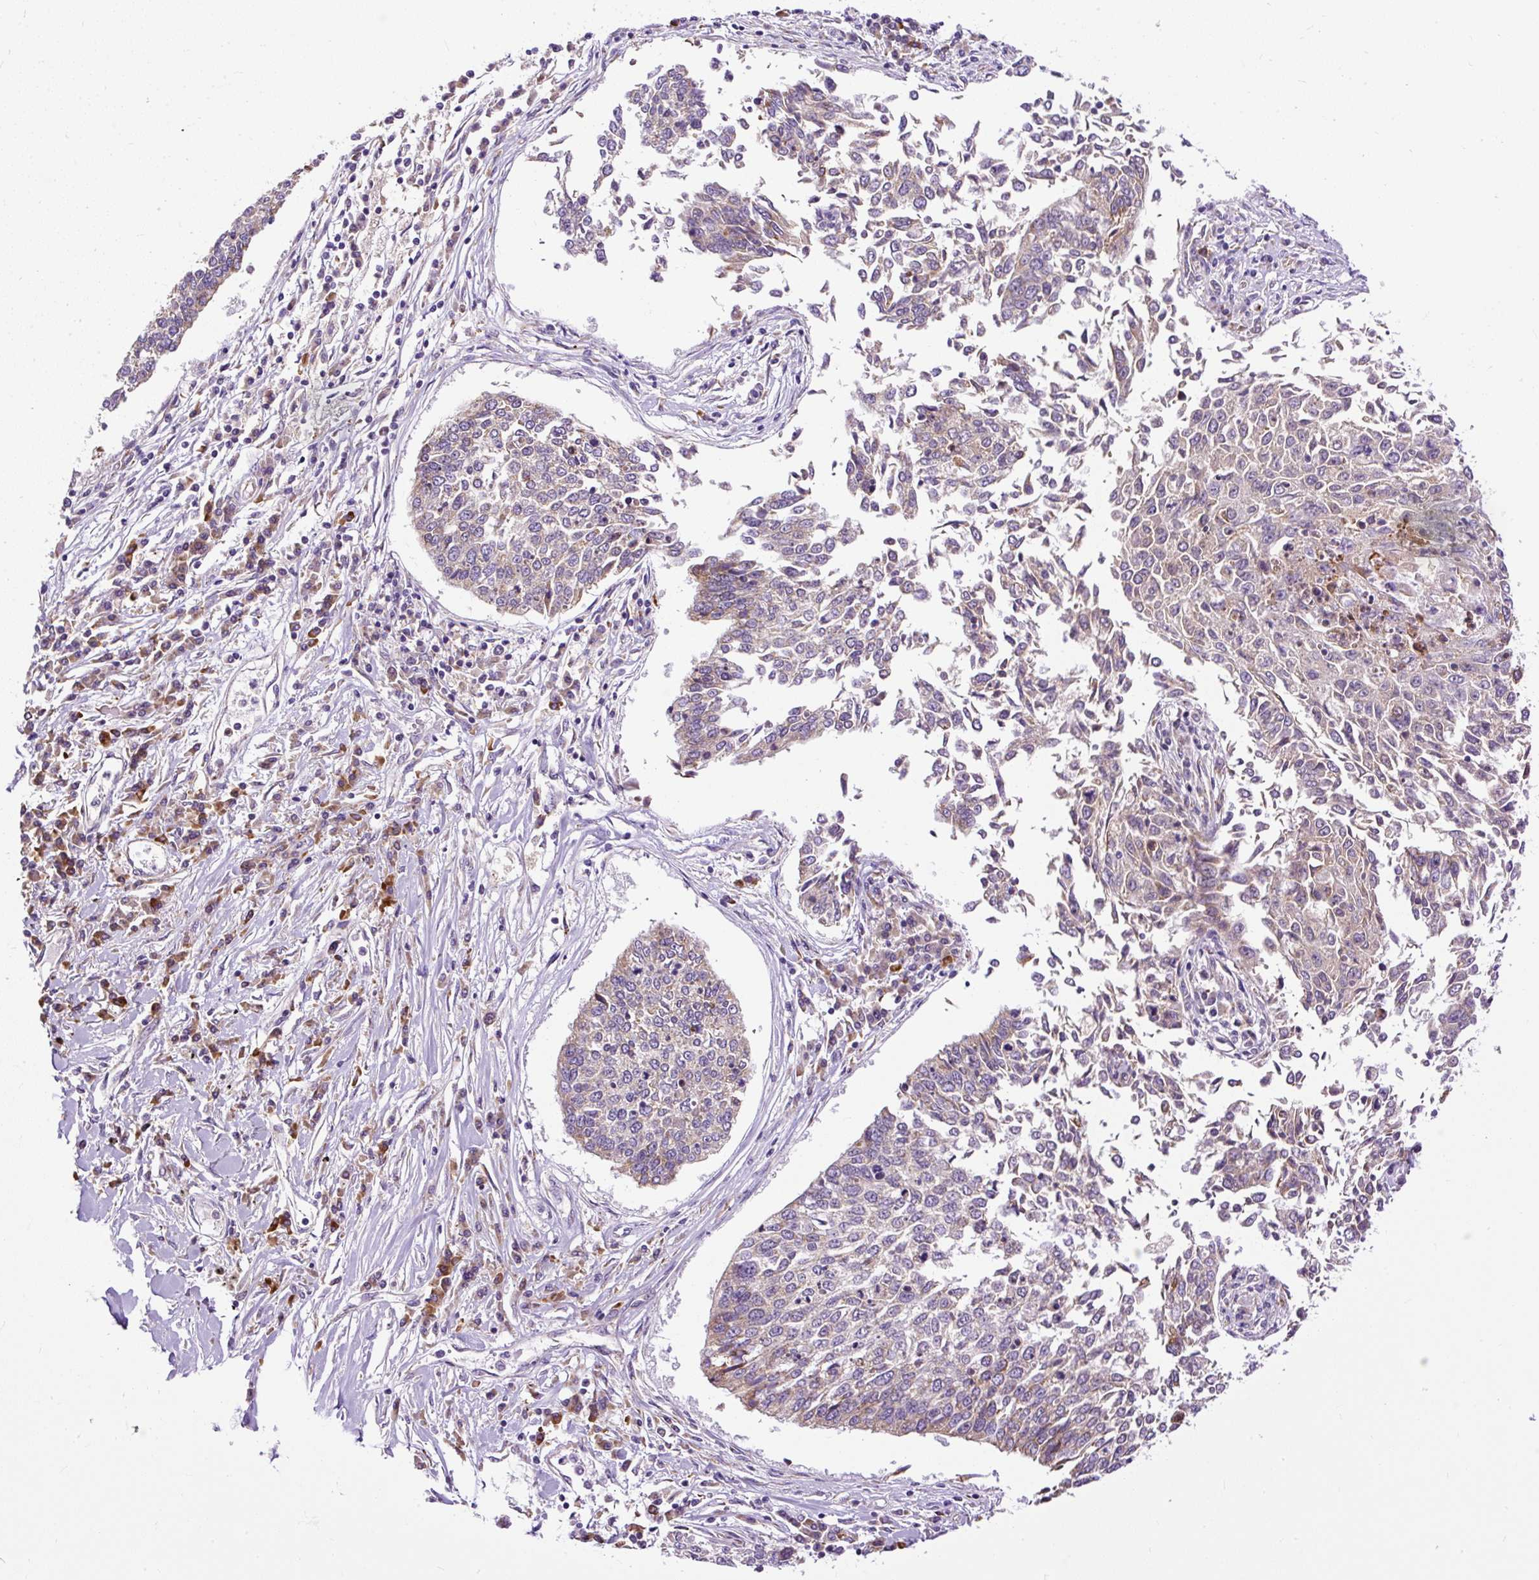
{"staining": {"intensity": "weak", "quantity": "<25%", "location": "cytoplasmic/membranous"}, "tissue": "lung cancer", "cell_type": "Tumor cells", "image_type": "cancer", "snomed": [{"axis": "morphology", "description": "Normal tissue, NOS"}, {"axis": "morphology", "description": "Squamous cell carcinoma, NOS"}, {"axis": "topography", "description": "Cartilage tissue"}, {"axis": "topography", "description": "Bronchus"}, {"axis": "topography", "description": "Lung"}, {"axis": "topography", "description": "Peripheral nerve tissue"}], "caption": "This is an immunohistochemistry (IHC) micrograph of lung cancer (squamous cell carcinoma). There is no positivity in tumor cells.", "gene": "FMC1", "patient": {"sex": "female", "age": 49}}